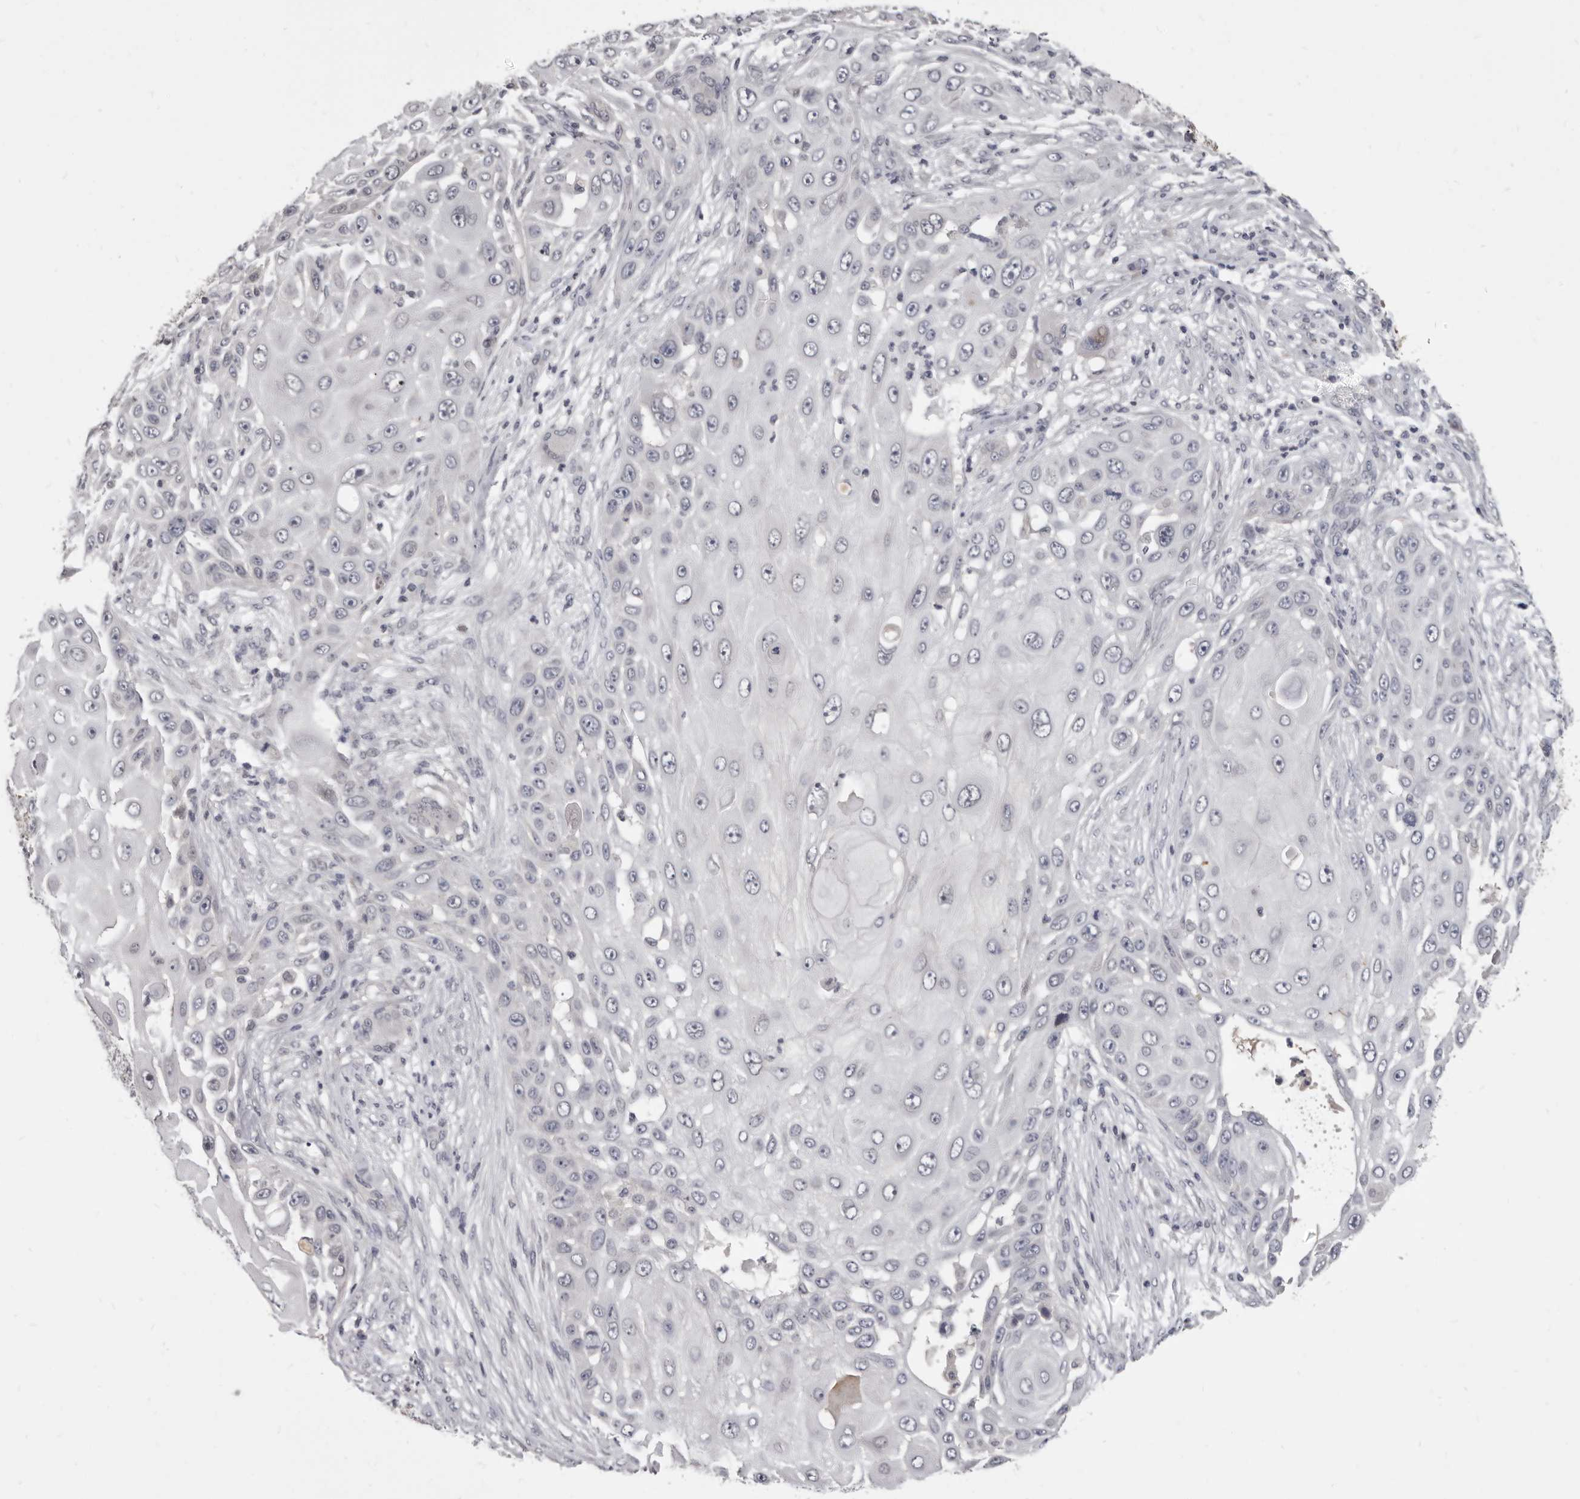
{"staining": {"intensity": "negative", "quantity": "none", "location": "none"}, "tissue": "skin cancer", "cell_type": "Tumor cells", "image_type": "cancer", "snomed": [{"axis": "morphology", "description": "Squamous cell carcinoma, NOS"}, {"axis": "topography", "description": "Skin"}], "caption": "This is an immunohistochemistry (IHC) histopathology image of squamous cell carcinoma (skin). There is no staining in tumor cells.", "gene": "SULT1E1", "patient": {"sex": "female", "age": 44}}